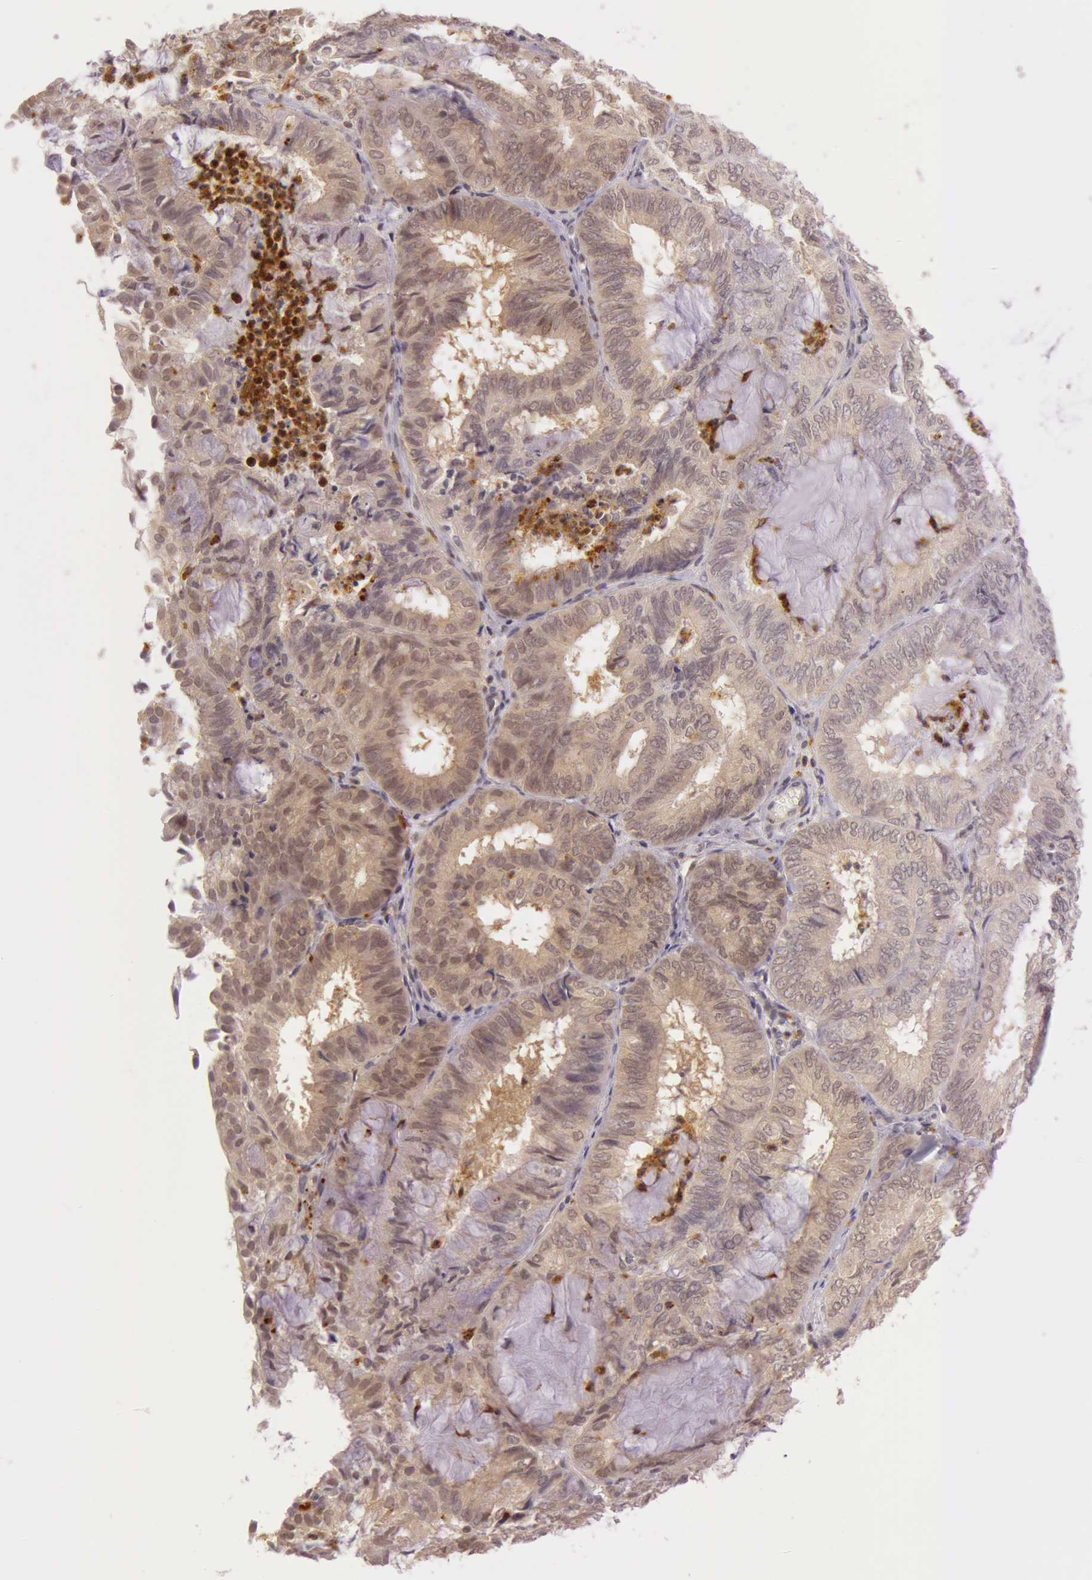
{"staining": {"intensity": "weak", "quantity": ">75%", "location": "cytoplasmic/membranous"}, "tissue": "endometrial cancer", "cell_type": "Tumor cells", "image_type": "cancer", "snomed": [{"axis": "morphology", "description": "Adenocarcinoma, NOS"}, {"axis": "topography", "description": "Endometrium"}], "caption": "DAB (3,3'-diaminobenzidine) immunohistochemical staining of human endometrial adenocarcinoma demonstrates weak cytoplasmic/membranous protein staining in approximately >75% of tumor cells.", "gene": "ATG2B", "patient": {"sex": "female", "age": 59}}